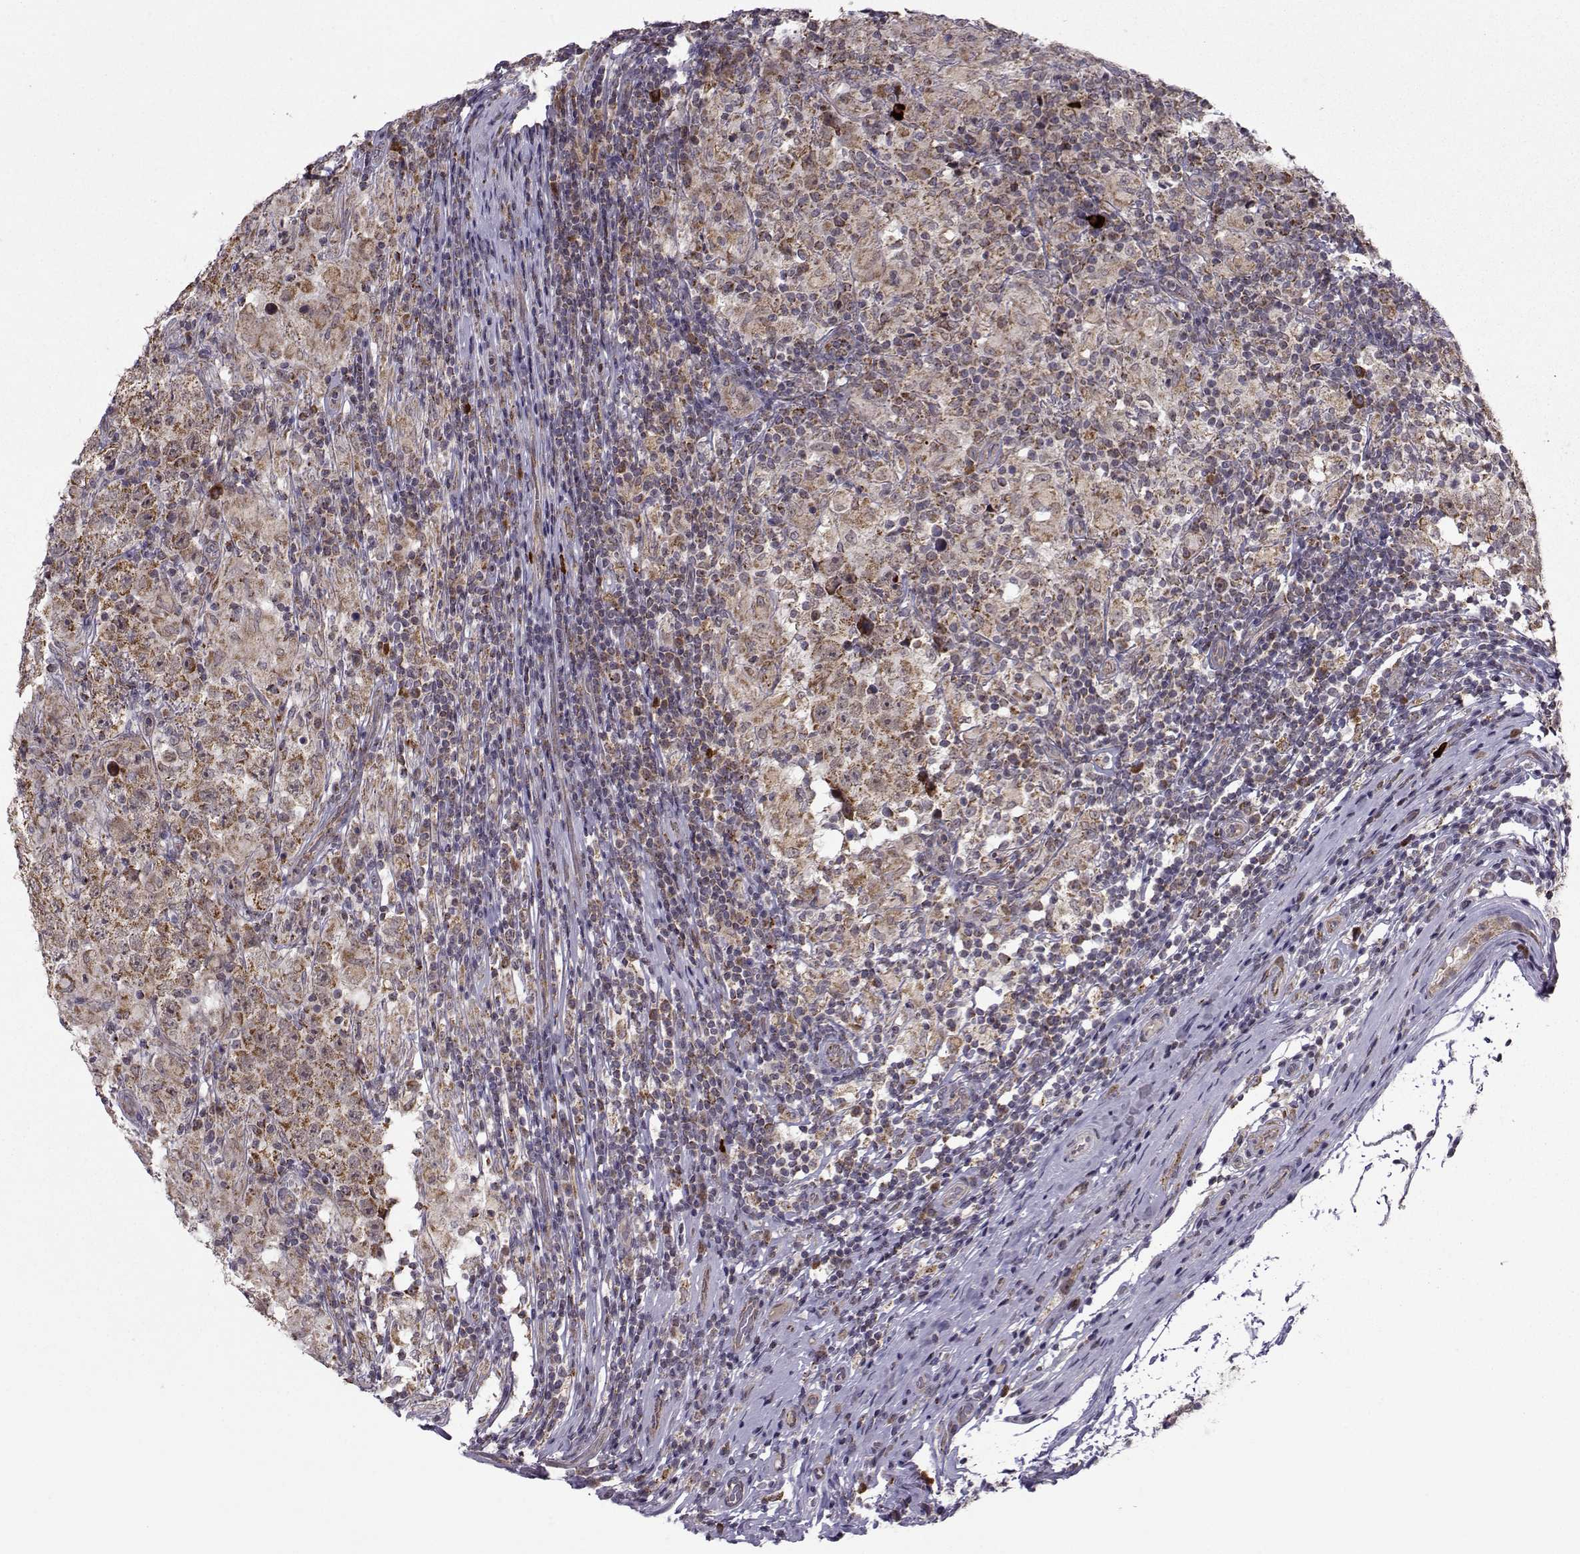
{"staining": {"intensity": "moderate", "quantity": "25%-75%", "location": "cytoplasmic/membranous"}, "tissue": "testis cancer", "cell_type": "Tumor cells", "image_type": "cancer", "snomed": [{"axis": "morphology", "description": "Seminoma, NOS"}, {"axis": "morphology", "description": "Carcinoma, Embryonal, NOS"}, {"axis": "topography", "description": "Testis"}], "caption": "Testis seminoma was stained to show a protein in brown. There is medium levels of moderate cytoplasmic/membranous positivity in approximately 25%-75% of tumor cells.", "gene": "NECAB3", "patient": {"sex": "male", "age": 41}}